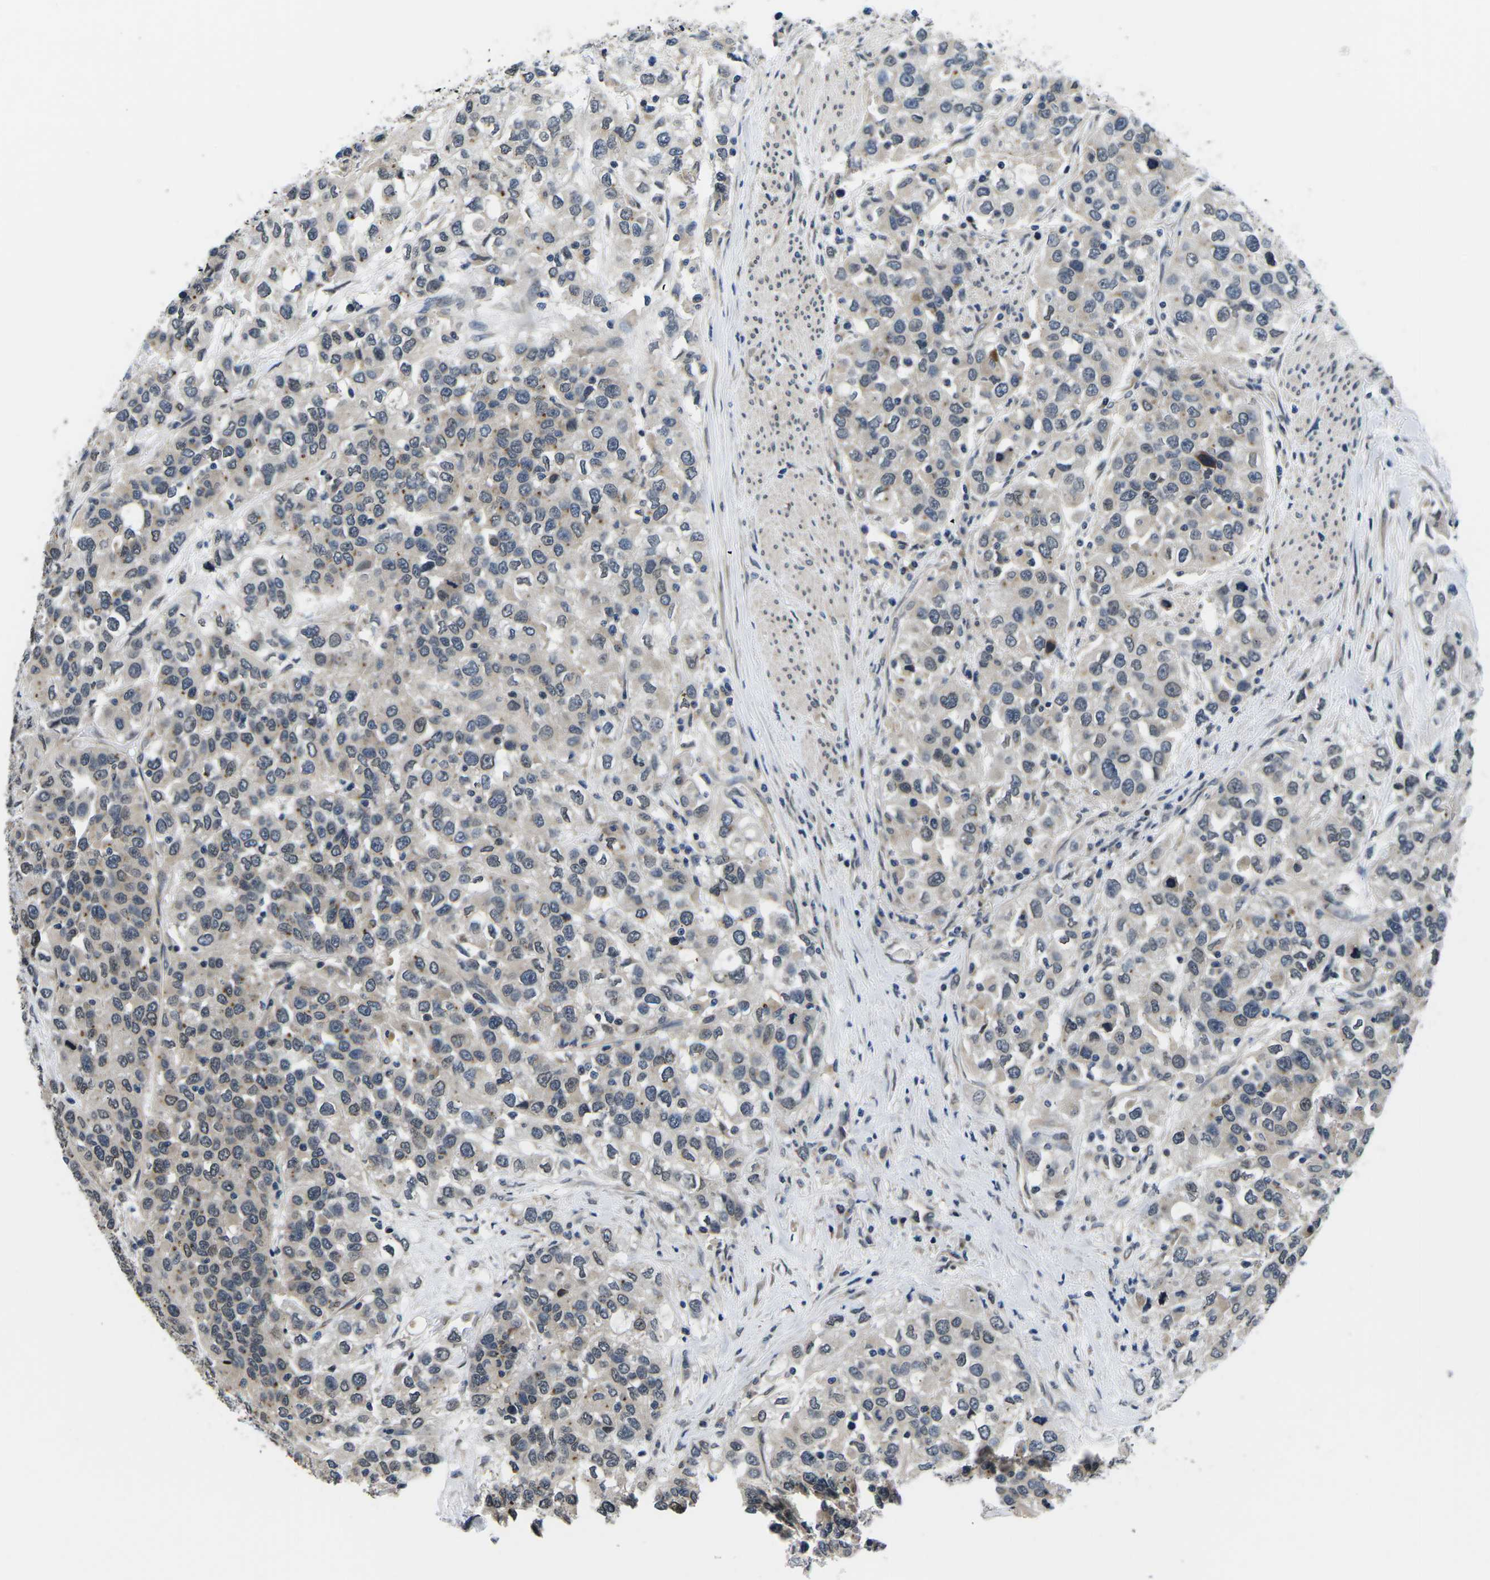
{"staining": {"intensity": "weak", "quantity": "<25%", "location": "nuclear"}, "tissue": "urothelial cancer", "cell_type": "Tumor cells", "image_type": "cancer", "snomed": [{"axis": "morphology", "description": "Urothelial carcinoma, High grade"}, {"axis": "topography", "description": "Urinary bladder"}], "caption": "The IHC micrograph has no significant staining in tumor cells of urothelial cancer tissue.", "gene": "SNX10", "patient": {"sex": "female", "age": 80}}